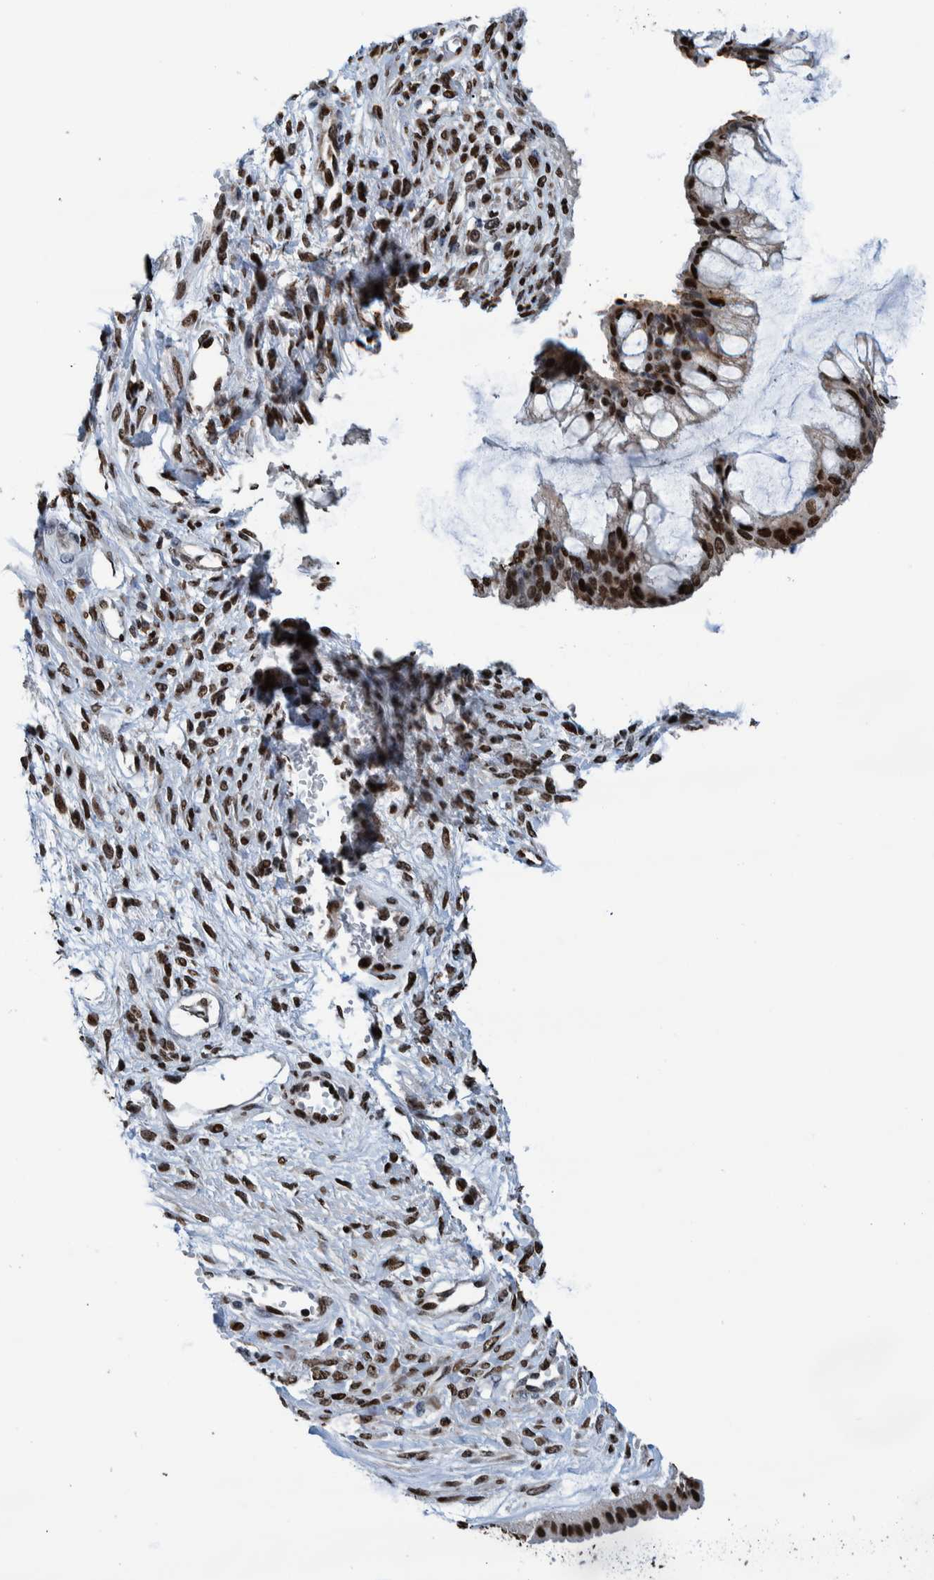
{"staining": {"intensity": "strong", "quantity": ">75%", "location": "nuclear"}, "tissue": "ovarian cancer", "cell_type": "Tumor cells", "image_type": "cancer", "snomed": [{"axis": "morphology", "description": "Cystadenocarcinoma, mucinous, NOS"}, {"axis": "topography", "description": "Ovary"}], "caption": "Mucinous cystadenocarcinoma (ovarian) stained for a protein shows strong nuclear positivity in tumor cells.", "gene": "HEATR9", "patient": {"sex": "female", "age": 73}}